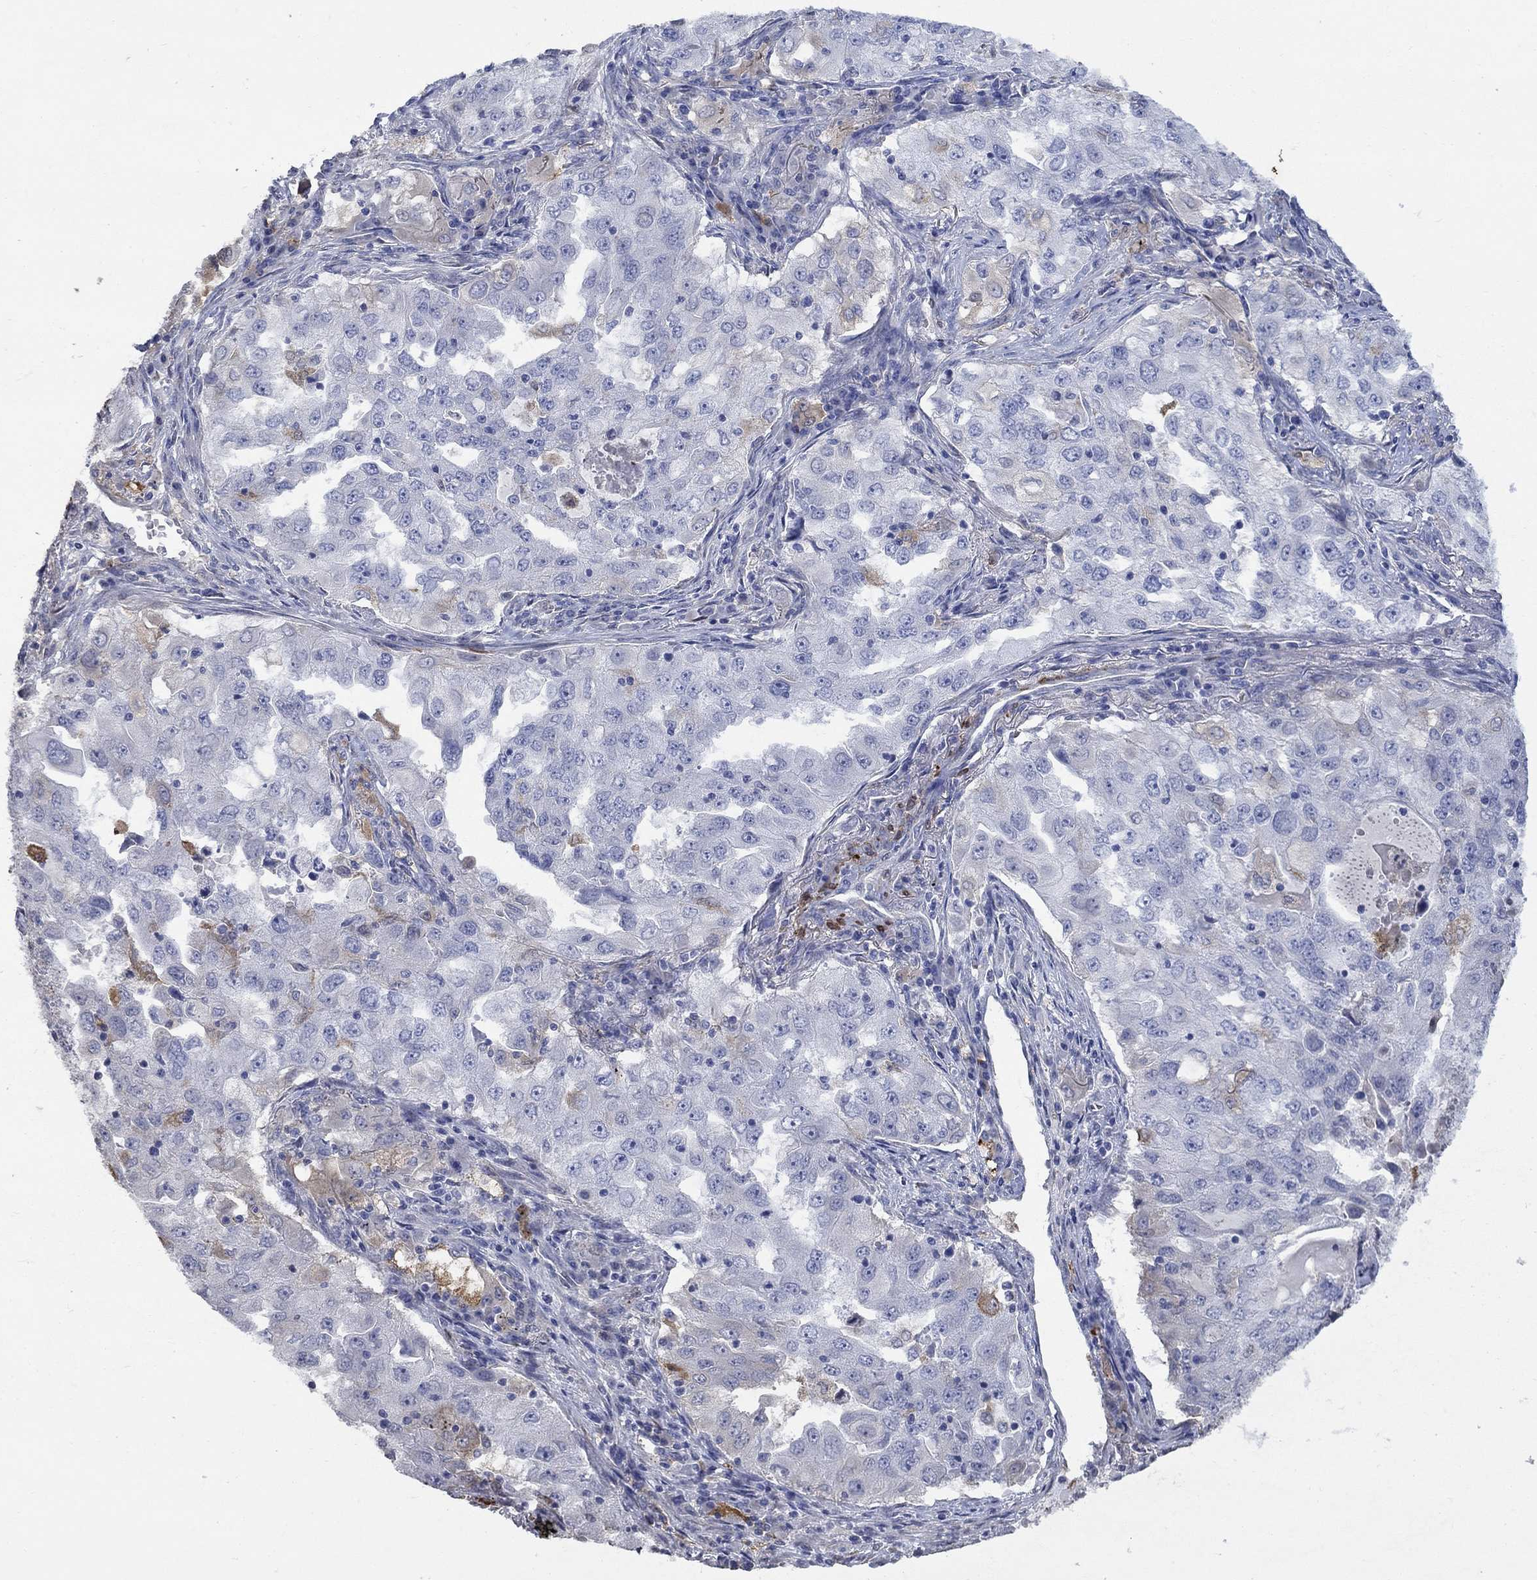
{"staining": {"intensity": "weak", "quantity": "<25%", "location": "cytoplasmic/membranous"}, "tissue": "lung cancer", "cell_type": "Tumor cells", "image_type": "cancer", "snomed": [{"axis": "morphology", "description": "Adenocarcinoma, NOS"}, {"axis": "topography", "description": "Lung"}], "caption": "A high-resolution image shows immunohistochemistry staining of lung cancer (adenocarcinoma), which shows no significant positivity in tumor cells.", "gene": "TGM2", "patient": {"sex": "female", "age": 61}}